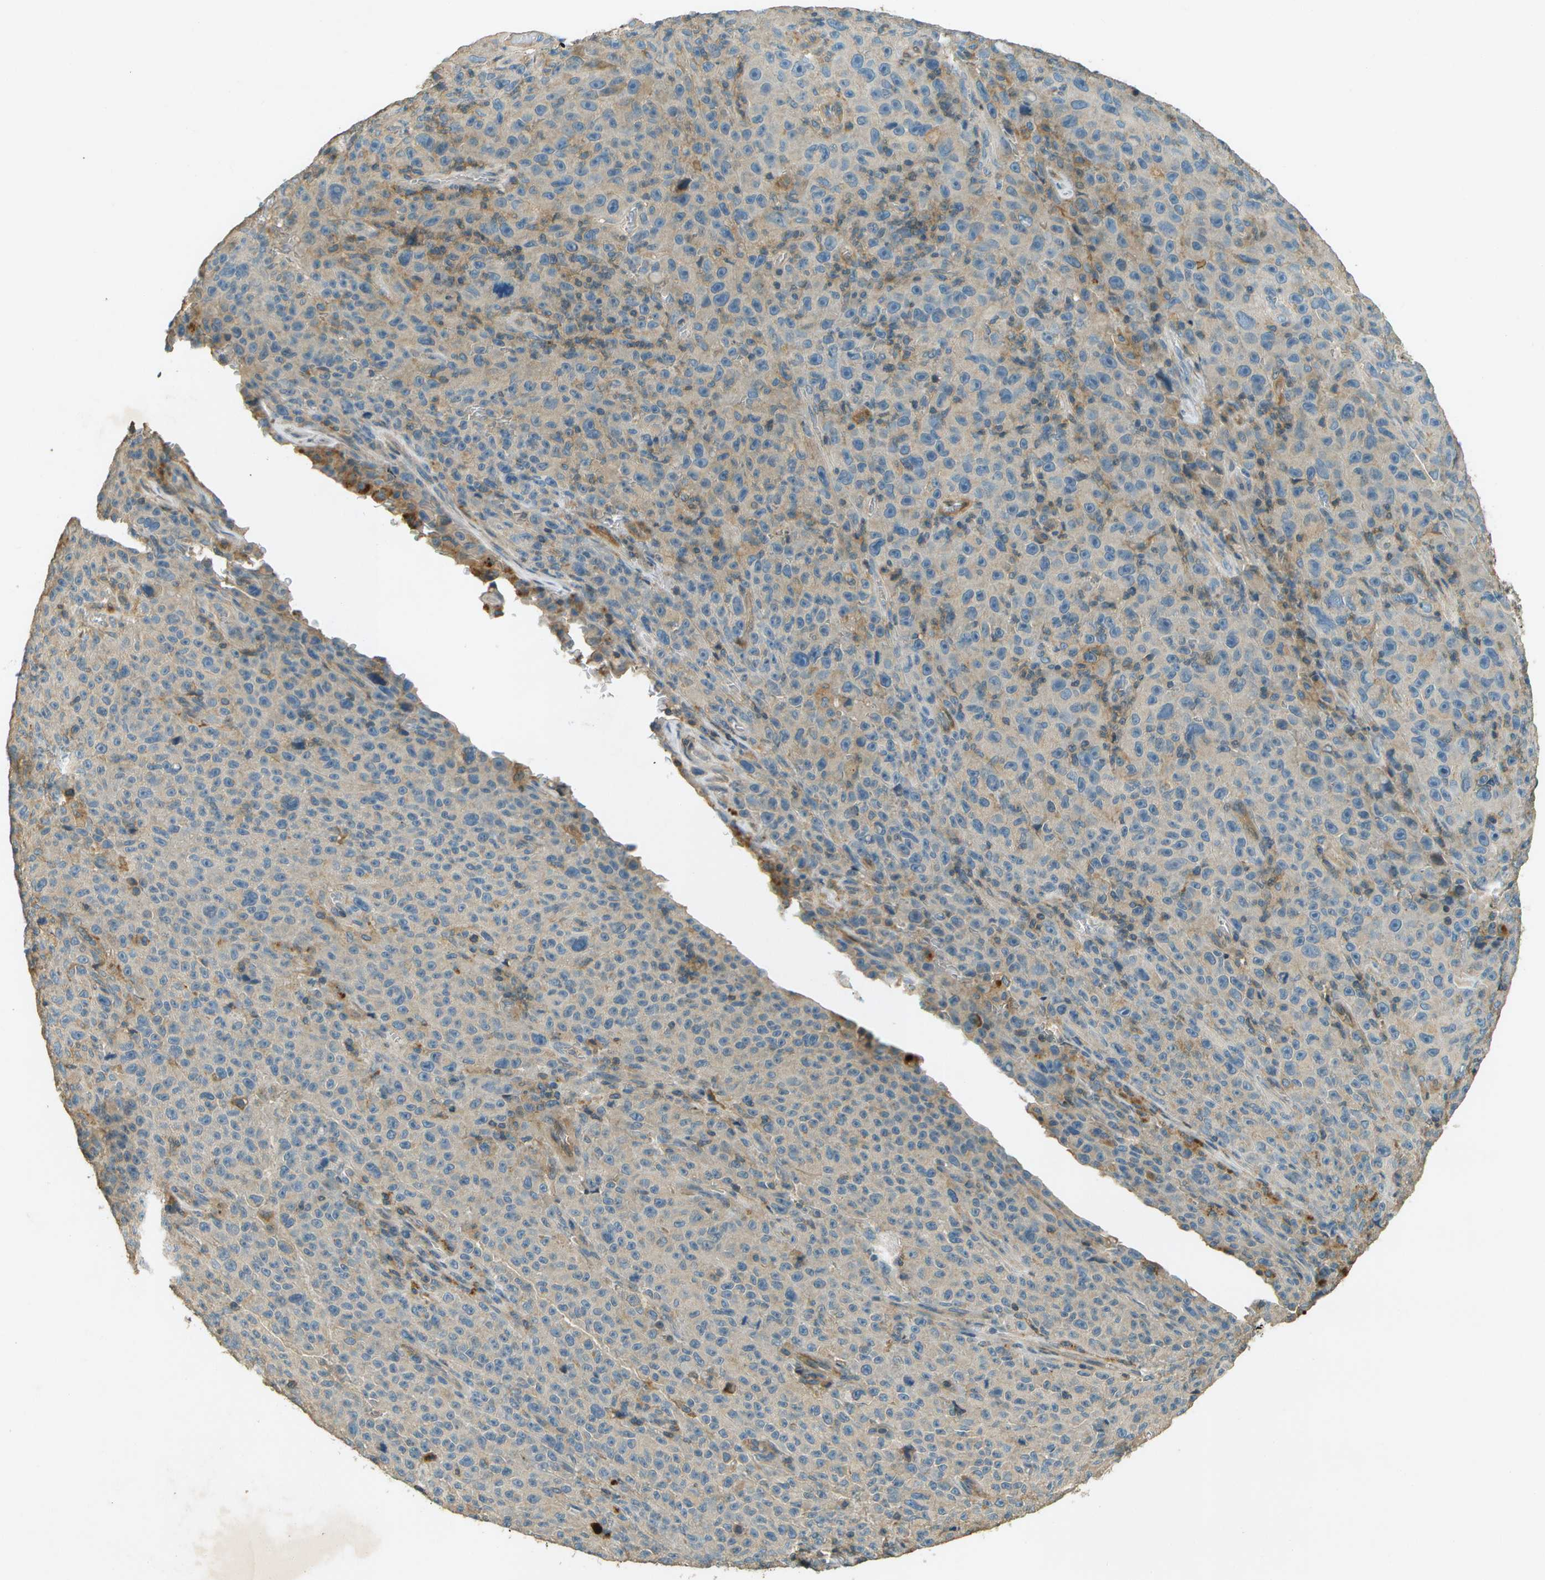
{"staining": {"intensity": "weak", "quantity": "<25%", "location": "cytoplasmic/membranous"}, "tissue": "melanoma", "cell_type": "Tumor cells", "image_type": "cancer", "snomed": [{"axis": "morphology", "description": "Malignant melanoma, NOS"}, {"axis": "topography", "description": "Skin"}], "caption": "An image of melanoma stained for a protein displays no brown staining in tumor cells.", "gene": "NUDT4", "patient": {"sex": "female", "age": 82}}